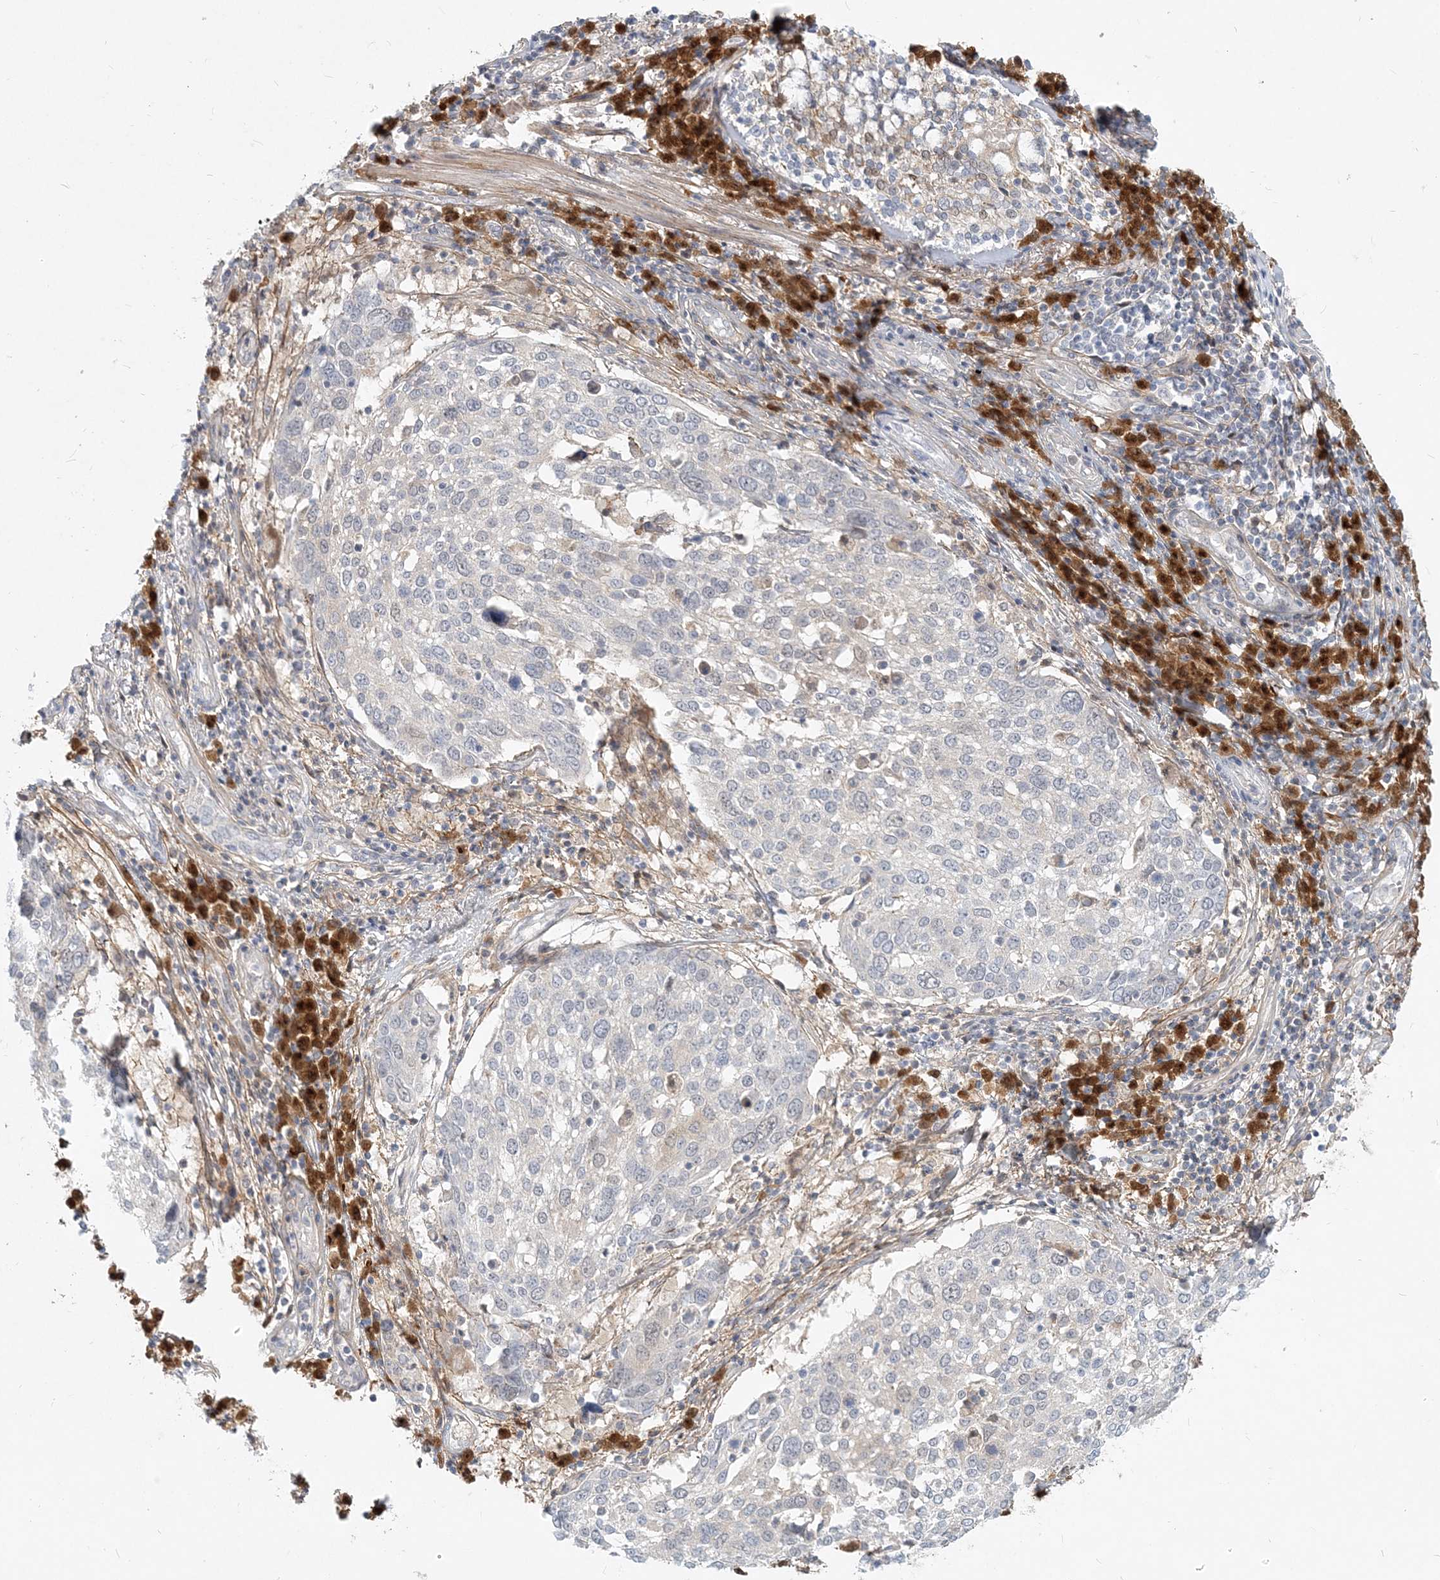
{"staining": {"intensity": "negative", "quantity": "none", "location": "none"}, "tissue": "lung cancer", "cell_type": "Tumor cells", "image_type": "cancer", "snomed": [{"axis": "morphology", "description": "Squamous cell carcinoma, NOS"}, {"axis": "topography", "description": "Lung"}], "caption": "Immunohistochemical staining of lung squamous cell carcinoma shows no significant staining in tumor cells.", "gene": "GMPPA", "patient": {"sex": "male", "age": 65}}